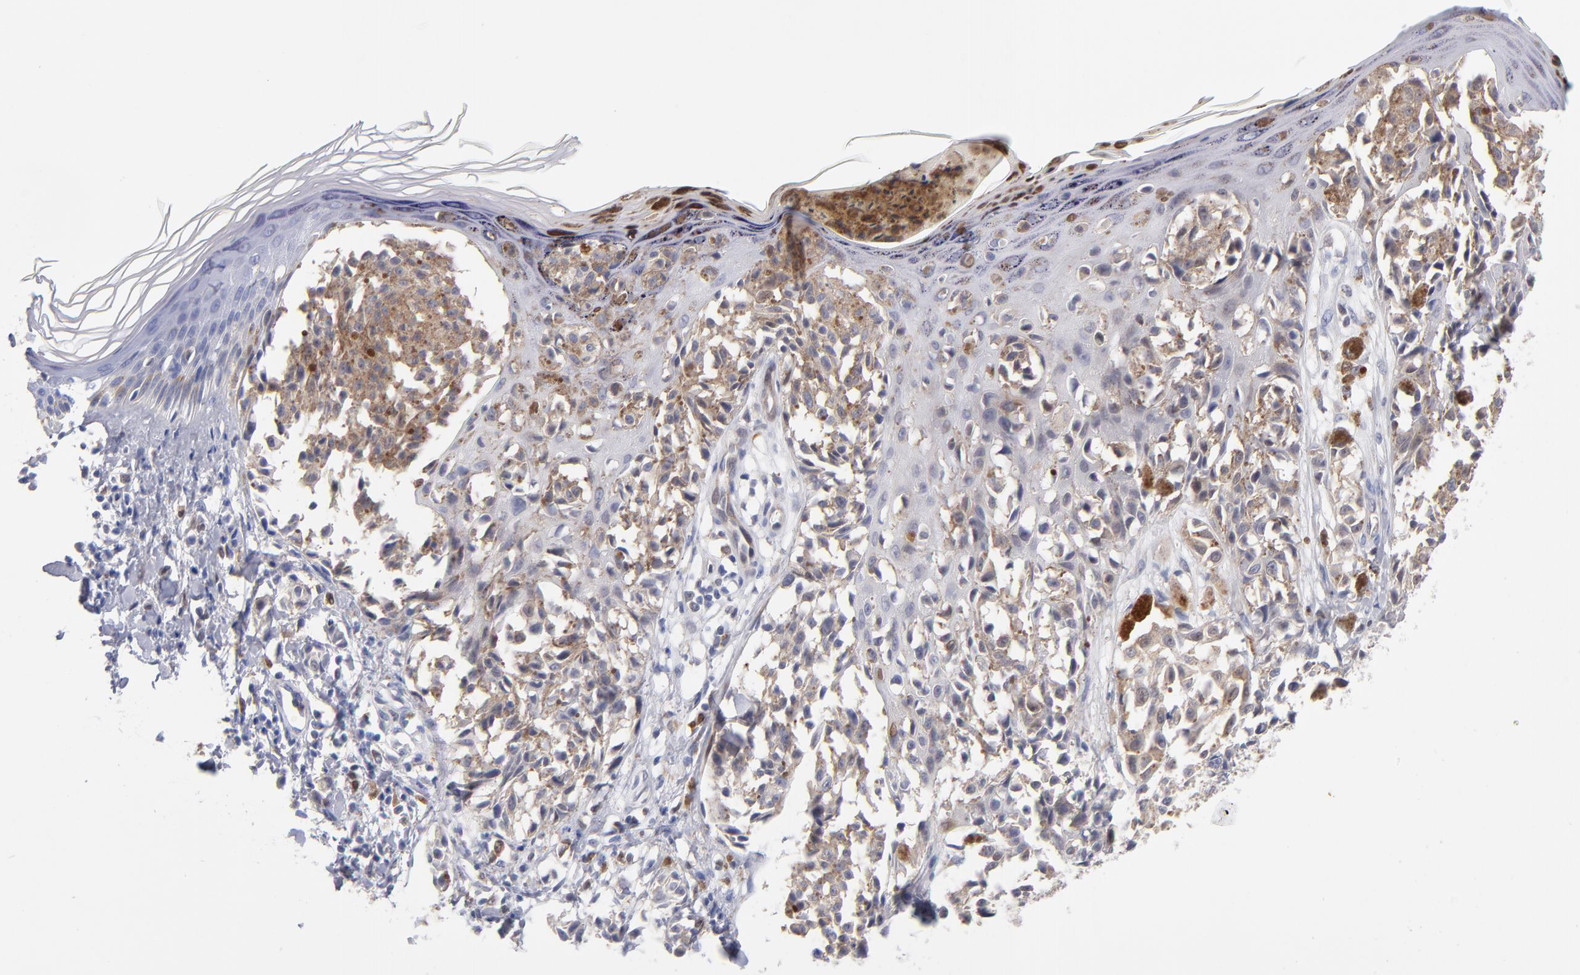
{"staining": {"intensity": "weak", "quantity": "25%-75%", "location": "cytoplasmic/membranous"}, "tissue": "melanoma", "cell_type": "Tumor cells", "image_type": "cancer", "snomed": [{"axis": "morphology", "description": "Malignant melanoma, NOS"}, {"axis": "topography", "description": "Skin"}], "caption": "Protein staining demonstrates weak cytoplasmic/membranous positivity in about 25%-75% of tumor cells in malignant melanoma.", "gene": "BID", "patient": {"sex": "female", "age": 38}}